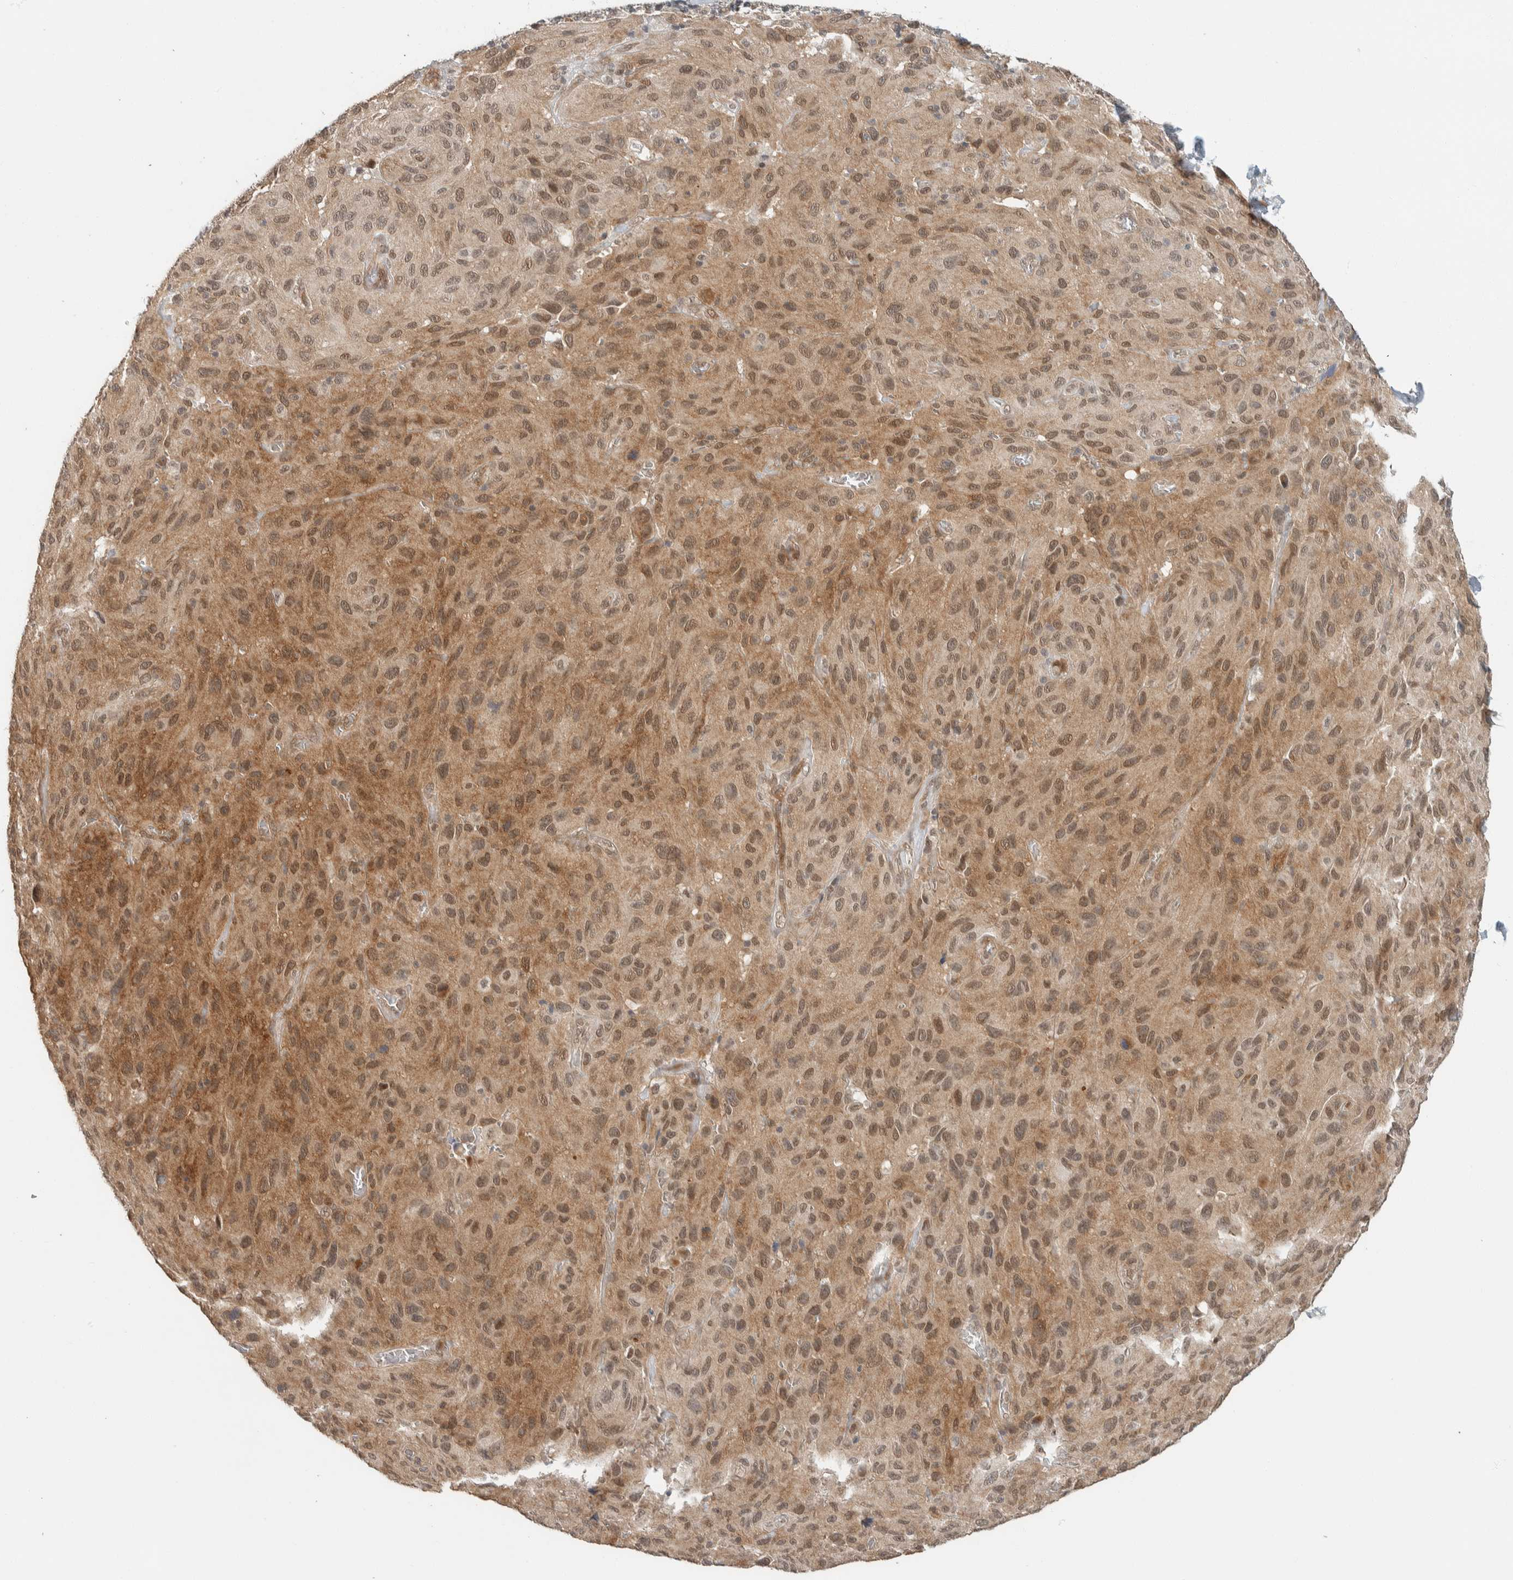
{"staining": {"intensity": "moderate", "quantity": ">75%", "location": "cytoplasmic/membranous,nuclear"}, "tissue": "melanoma", "cell_type": "Tumor cells", "image_type": "cancer", "snomed": [{"axis": "morphology", "description": "Malignant melanoma, NOS"}, {"axis": "topography", "description": "Skin"}], "caption": "Melanoma was stained to show a protein in brown. There is medium levels of moderate cytoplasmic/membranous and nuclear expression in about >75% of tumor cells.", "gene": "ZBTB2", "patient": {"sex": "male", "age": 66}}